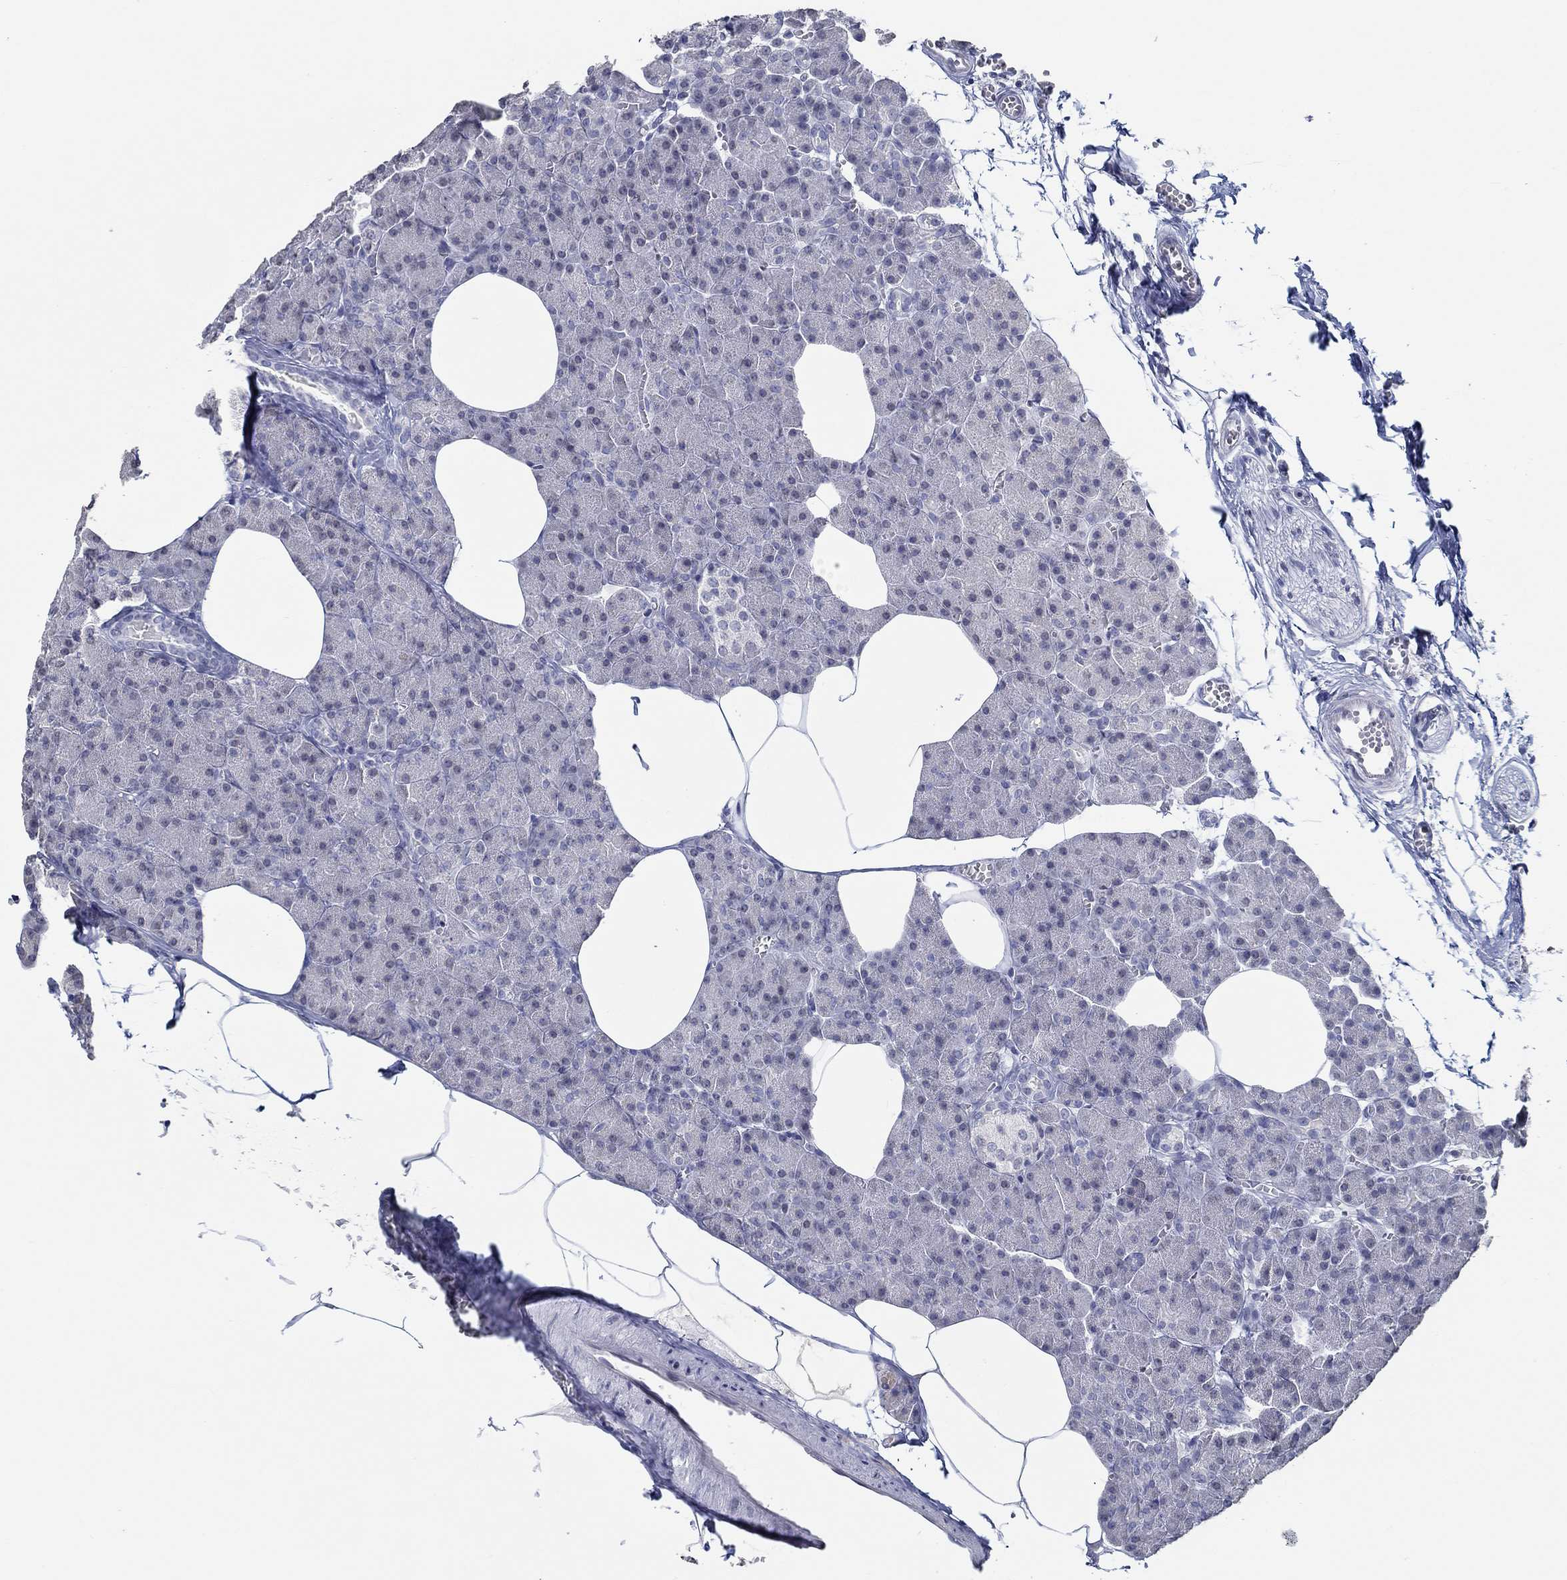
{"staining": {"intensity": "negative", "quantity": "none", "location": "none"}, "tissue": "pancreas", "cell_type": "Exocrine glandular cells", "image_type": "normal", "snomed": [{"axis": "morphology", "description": "Normal tissue, NOS"}, {"axis": "topography", "description": "Pancreas"}], "caption": "This is an immunohistochemistry photomicrograph of normal pancreas. There is no staining in exocrine glandular cells.", "gene": "NUP155", "patient": {"sex": "female", "age": 45}}